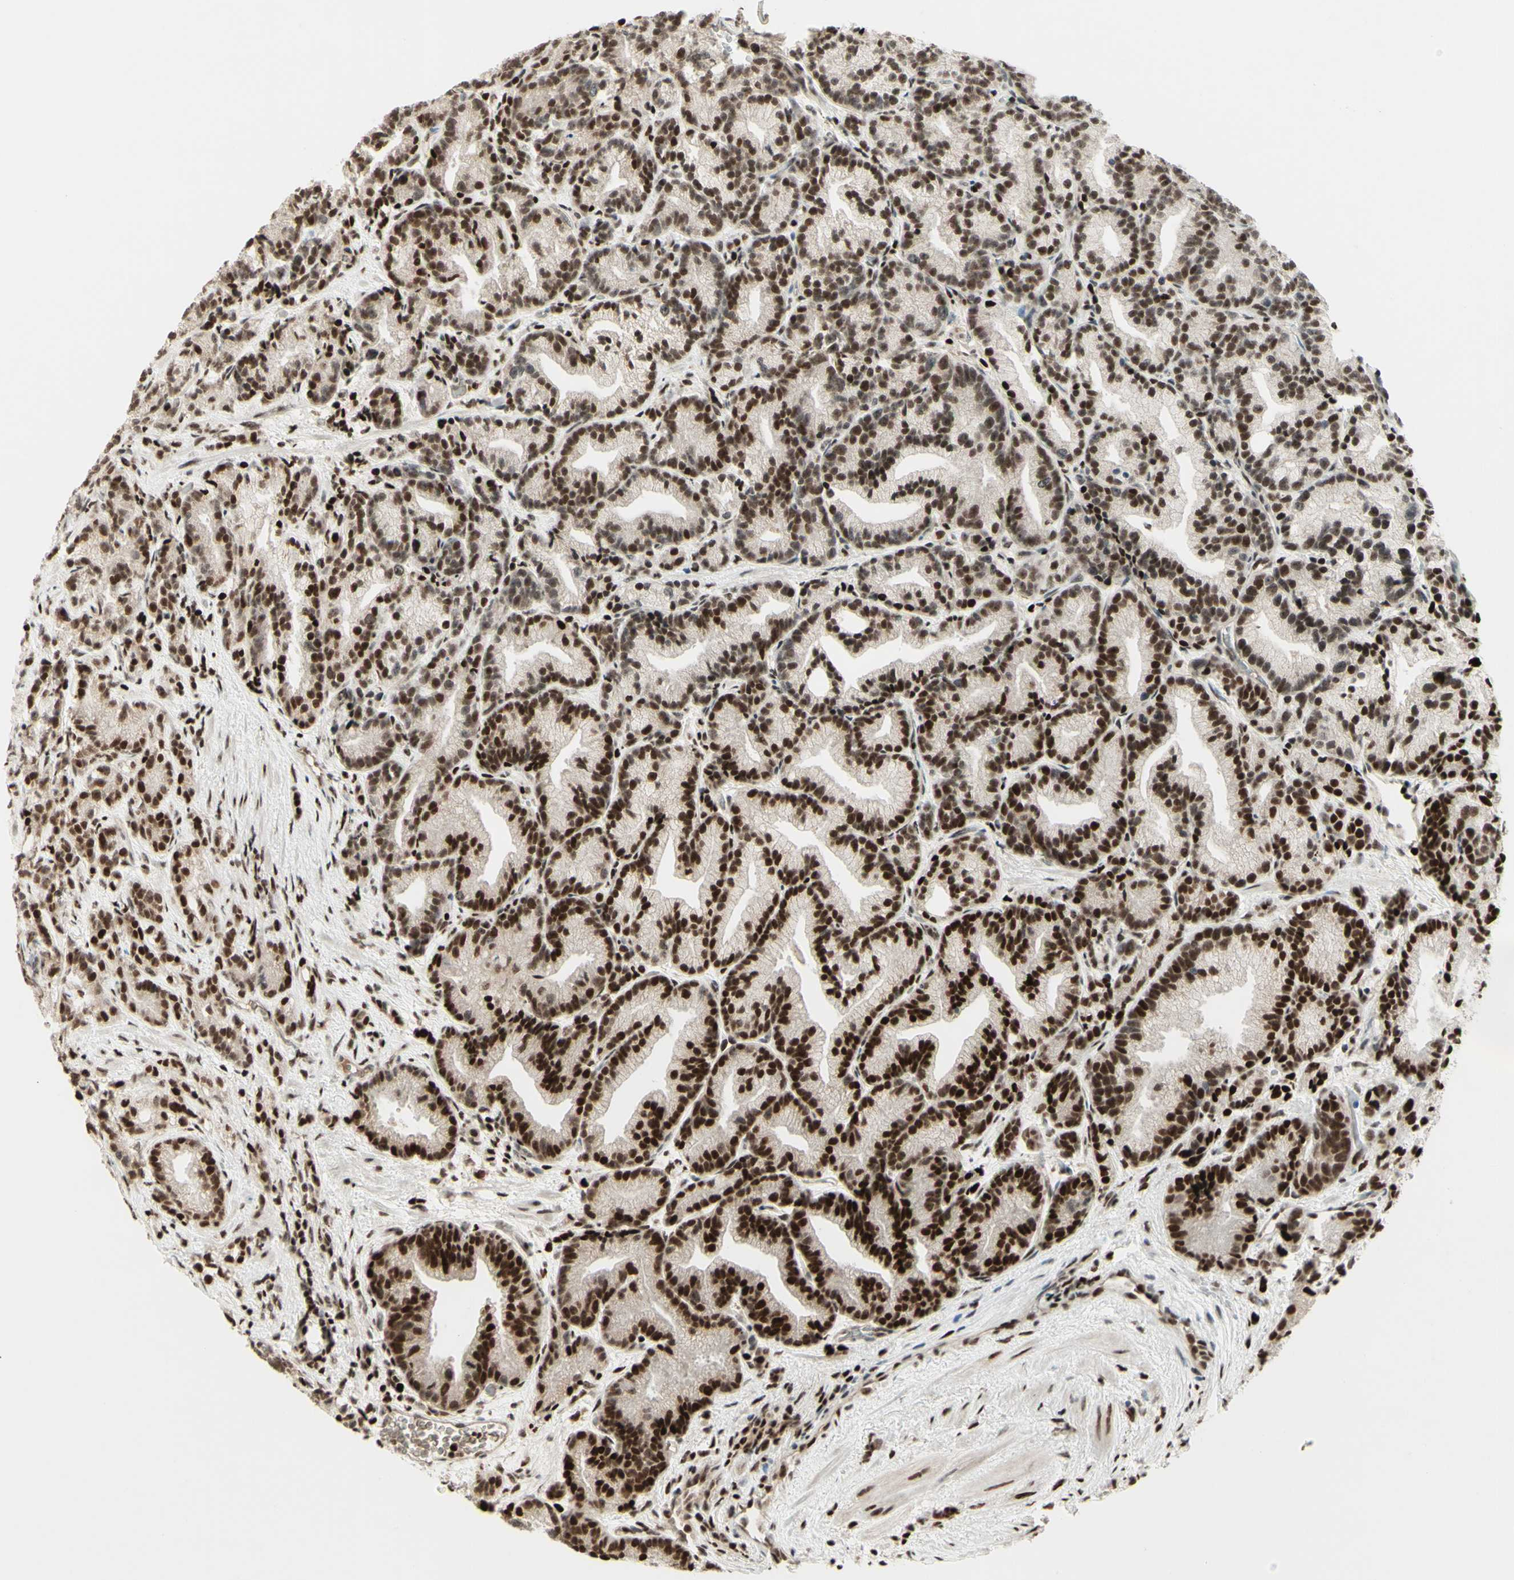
{"staining": {"intensity": "strong", "quantity": "25%-75%", "location": "nuclear"}, "tissue": "prostate cancer", "cell_type": "Tumor cells", "image_type": "cancer", "snomed": [{"axis": "morphology", "description": "Adenocarcinoma, Low grade"}, {"axis": "topography", "description": "Prostate"}], "caption": "Human prostate cancer stained with a protein marker demonstrates strong staining in tumor cells.", "gene": "CDKL5", "patient": {"sex": "male", "age": 89}}